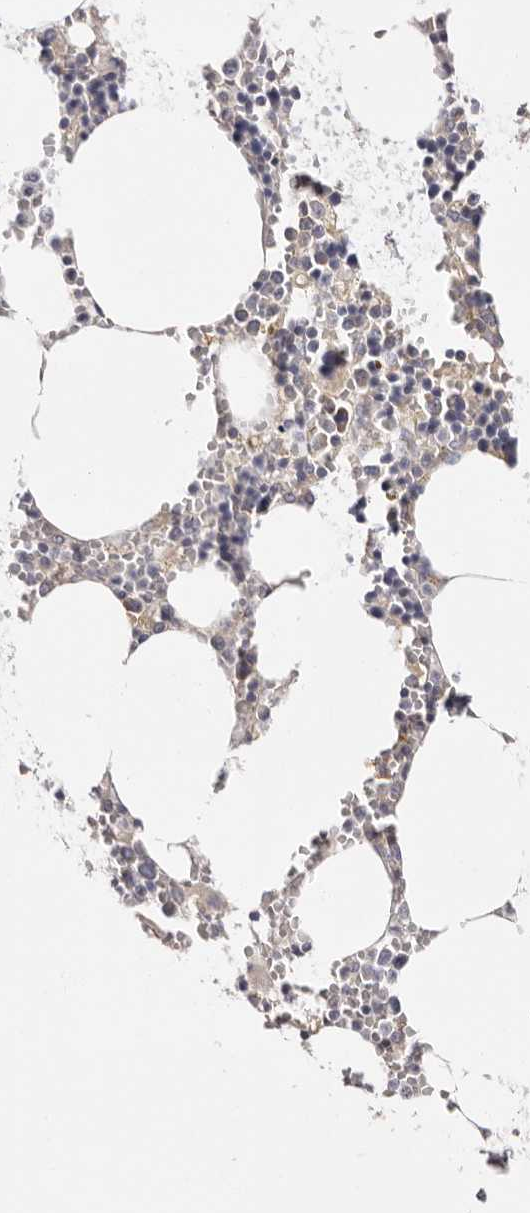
{"staining": {"intensity": "negative", "quantity": "none", "location": "none"}, "tissue": "bone marrow", "cell_type": "Hematopoietic cells", "image_type": "normal", "snomed": [{"axis": "morphology", "description": "Normal tissue, NOS"}, {"axis": "topography", "description": "Bone marrow"}], "caption": "Immunohistochemistry (IHC) image of normal bone marrow: bone marrow stained with DAB (3,3'-diaminobenzidine) exhibits no significant protein positivity in hematopoietic cells. (DAB (3,3'-diaminobenzidine) immunohistochemistry with hematoxylin counter stain).", "gene": "FAM167B", "patient": {"sex": "male", "age": 70}}